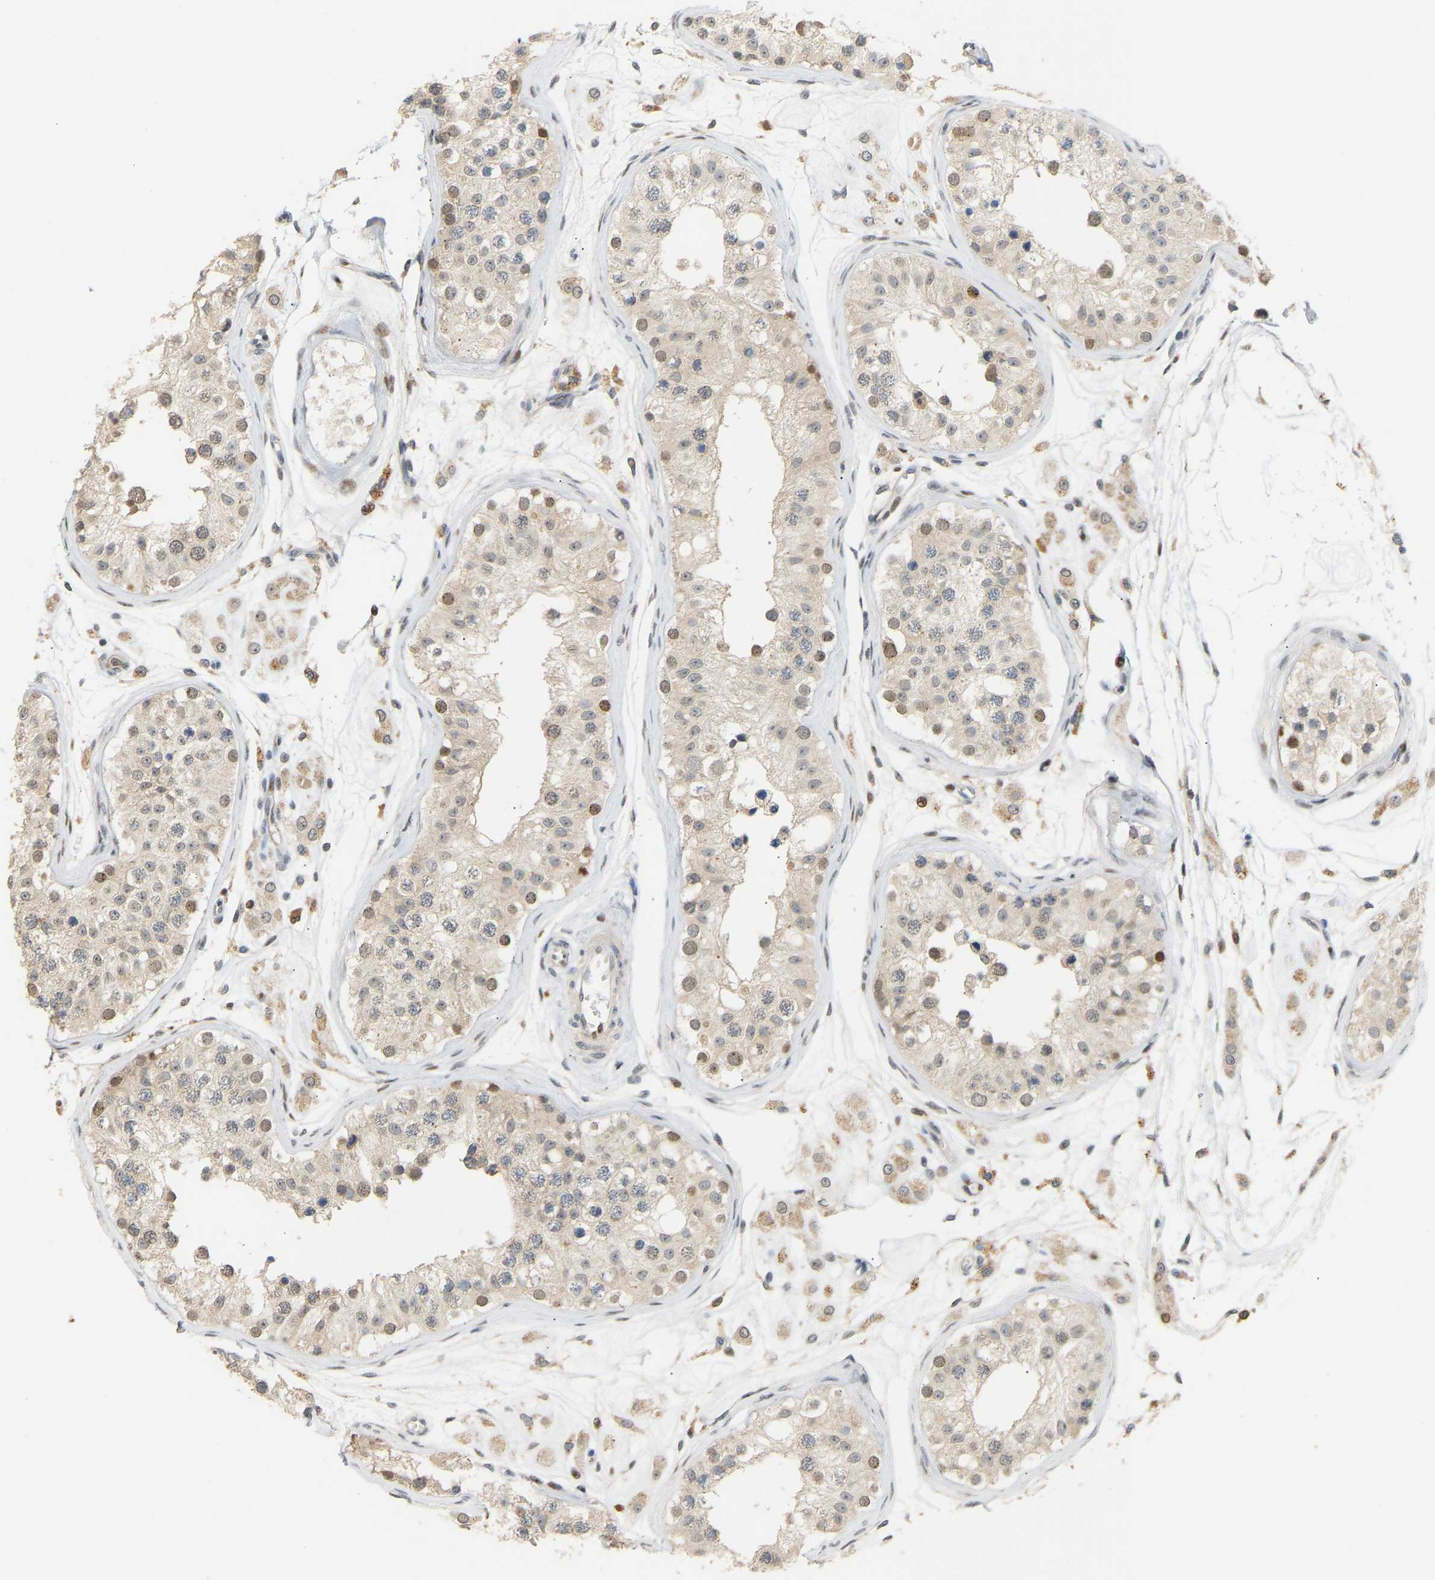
{"staining": {"intensity": "moderate", "quantity": ">75%", "location": "cytoplasmic/membranous,nuclear"}, "tissue": "testis", "cell_type": "Cells in seminiferous ducts", "image_type": "normal", "snomed": [{"axis": "morphology", "description": "Normal tissue, NOS"}, {"axis": "morphology", "description": "Adenocarcinoma, metastatic, NOS"}, {"axis": "topography", "description": "Testis"}], "caption": "Immunohistochemistry (IHC) image of normal testis stained for a protein (brown), which exhibits medium levels of moderate cytoplasmic/membranous,nuclear positivity in approximately >75% of cells in seminiferous ducts.", "gene": "PTPN4", "patient": {"sex": "male", "age": 26}}